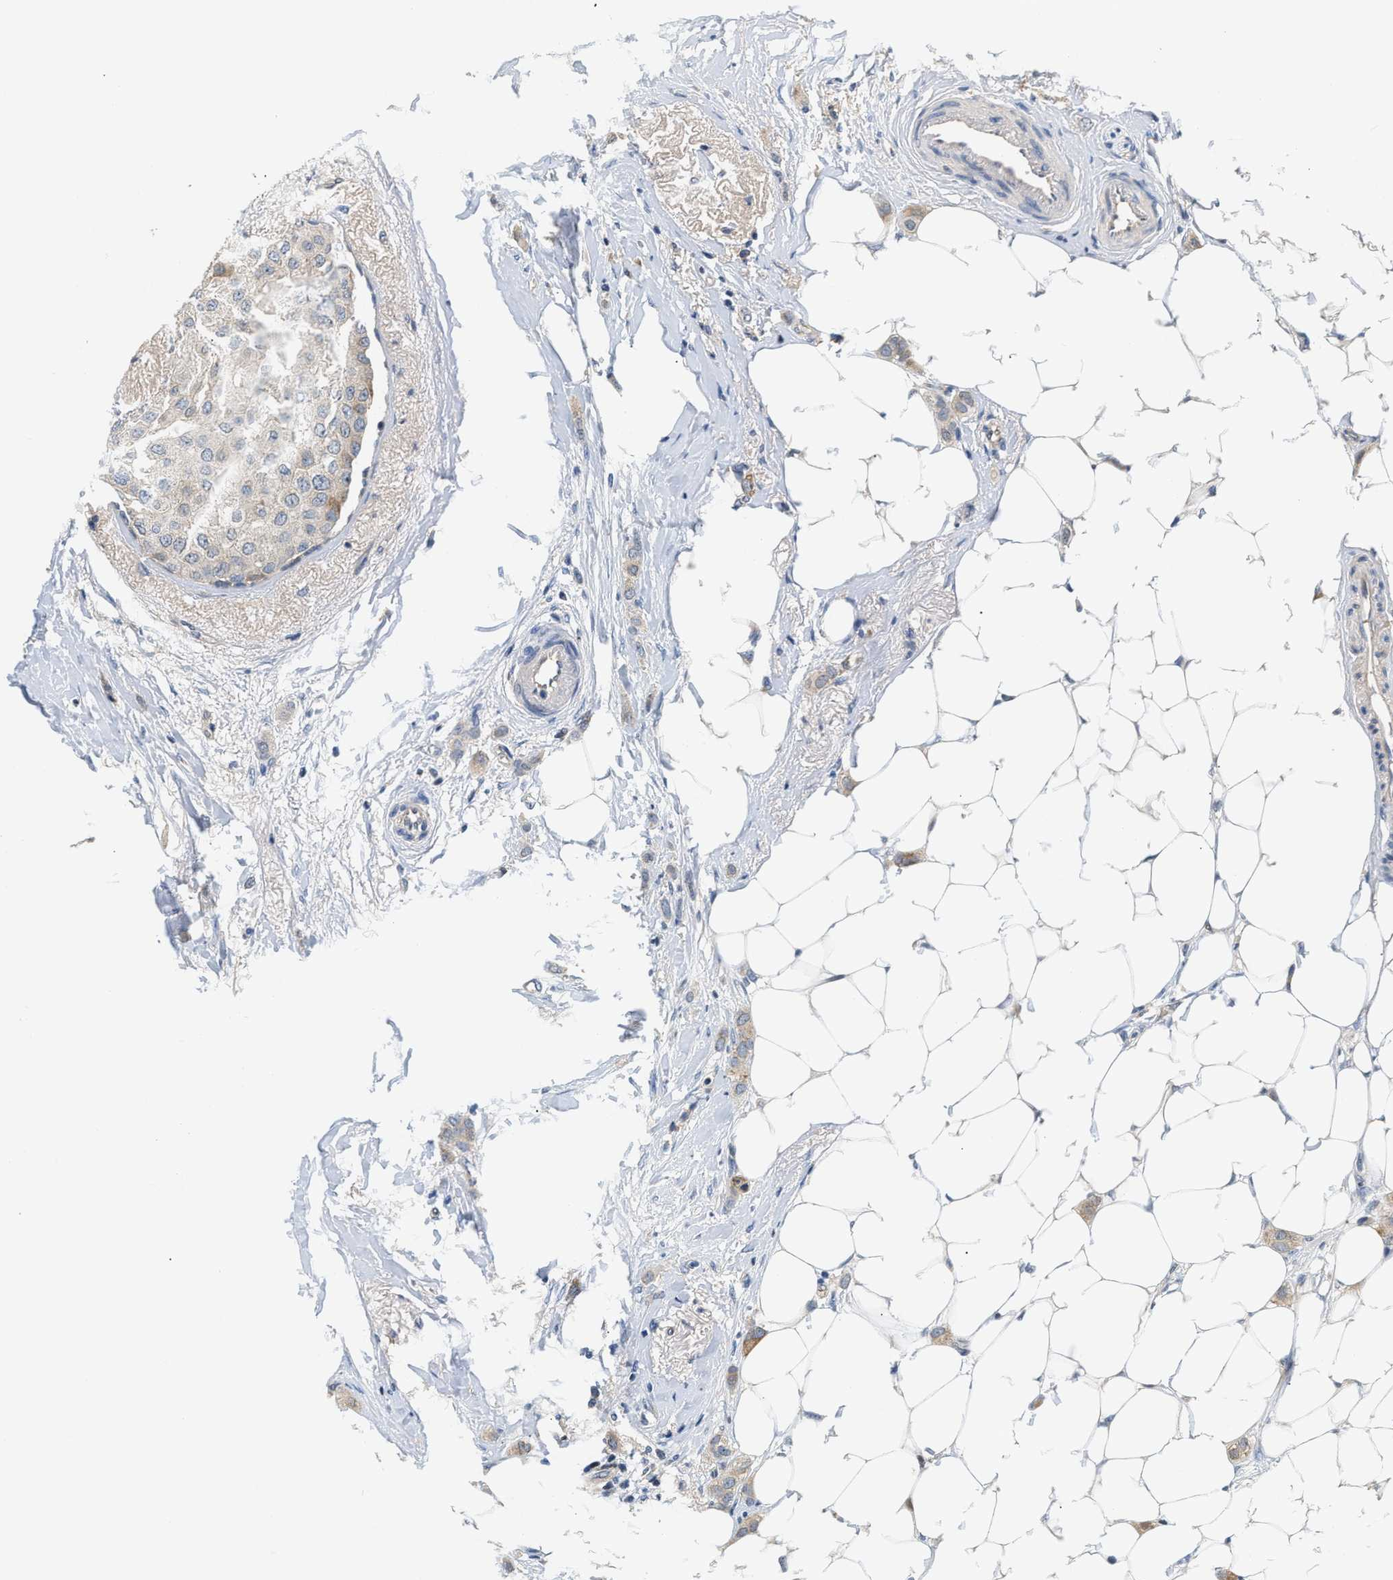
{"staining": {"intensity": "weak", "quantity": "25%-75%", "location": "cytoplasmic/membranous"}, "tissue": "breast cancer", "cell_type": "Tumor cells", "image_type": "cancer", "snomed": [{"axis": "morphology", "description": "Lobular carcinoma"}, {"axis": "topography", "description": "Breast"}], "caption": "Weak cytoplasmic/membranous expression is identified in about 25%-75% of tumor cells in breast lobular carcinoma. (IHC, brightfield microscopy, high magnification).", "gene": "TNIP2", "patient": {"sex": "female", "age": 55}}